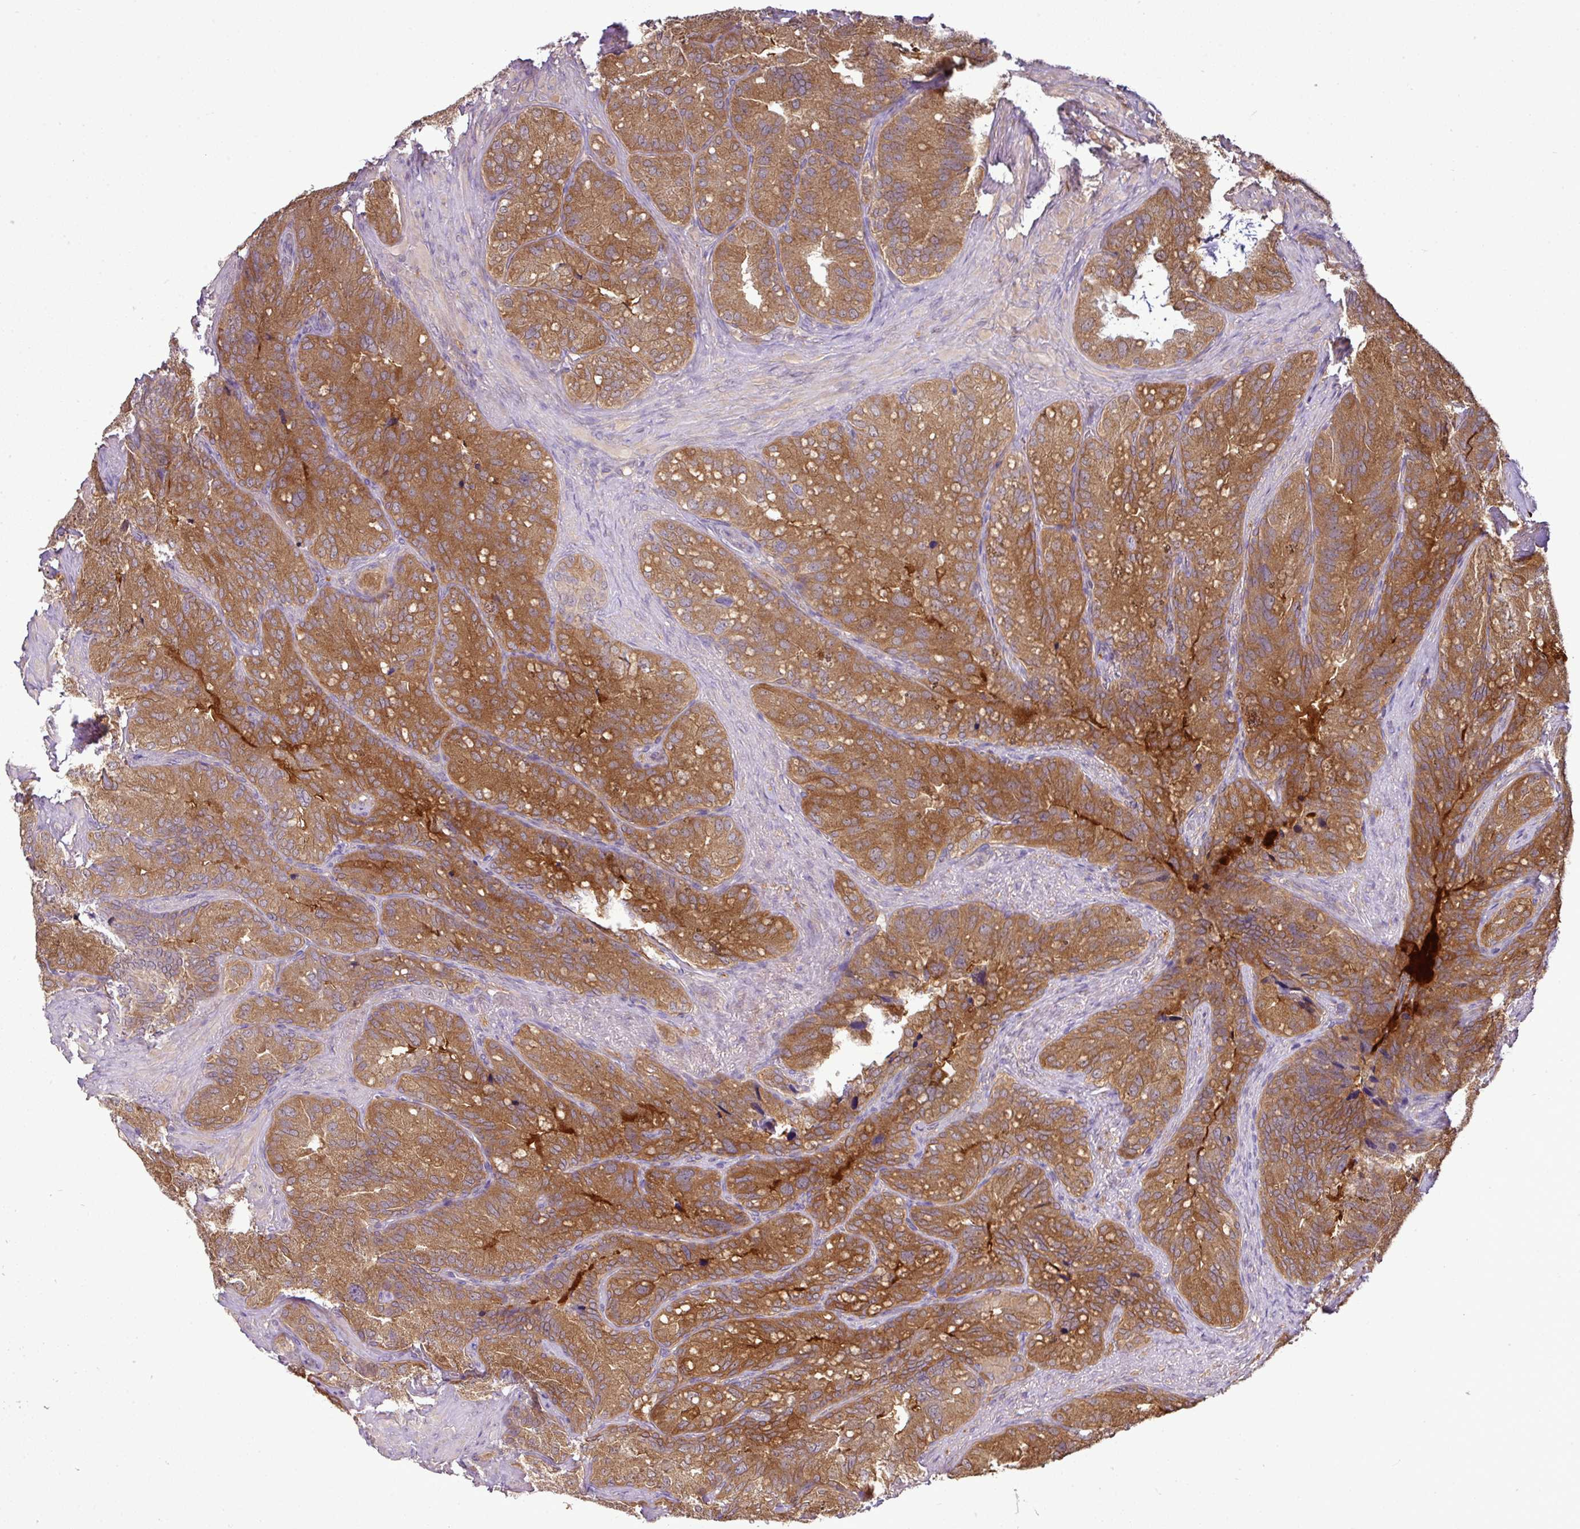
{"staining": {"intensity": "moderate", "quantity": ">75%", "location": "cytoplasmic/membranous"}, "tissue": "seminal vesicle", "cell_type": "Glandular cells", "image_type": "normal", "snomed": [{"axis": "morphology", "description": "Normal tissue, NOS"}, {"axis": "topography", "description": "Seminal veicle"}], "caption": "The immunohistochemical stain labels moderate cytoplasmic/membranous staining in glandular cells of unremarkable seminal vesicle.", "gene": "TMEM107", "patient": {"sex": "male", "age": 69}}